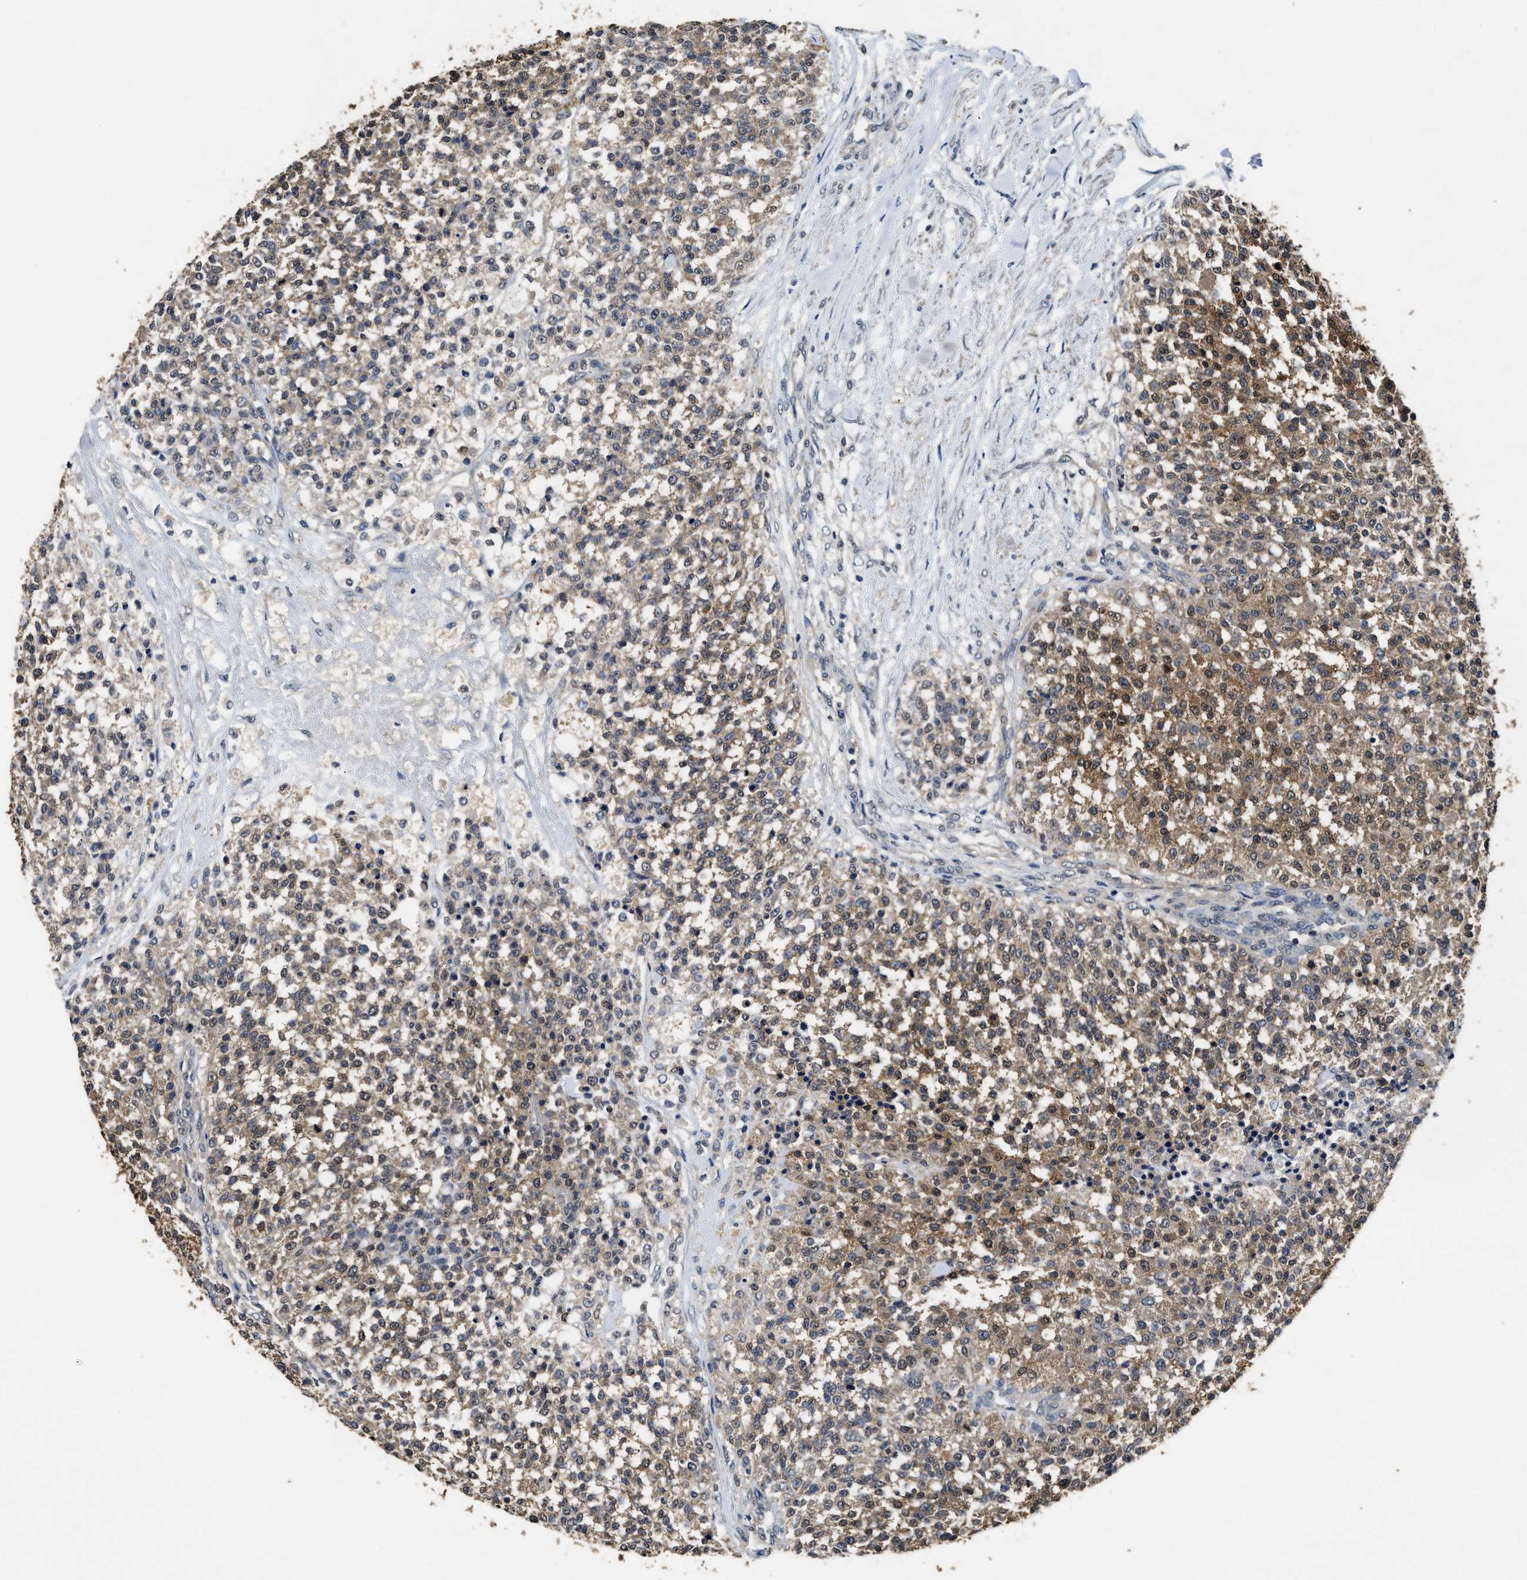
{"staining": {"intensity": "moderate", "quantity": ">75%", "location": "cytoplasmic/membranous,nuclear"}, "tissue": "testis cancer", "cell_type": "Tumor cells", "image_type": "cancer", "snomed": [{"axis": "morphology", "description": "Seminoma, NOS"}, {"axis": "topography", "description": "Testis"}], "caption": "Approximately >75% of tumor cells in human seminoma (testis) demonstrate moderate cytoplasmic/membranous and nuclear protein staining as visualized by brown immunohistochemical staining.", "gene": "ACAT2", "patient": {"sex": "male", "age": 59}}